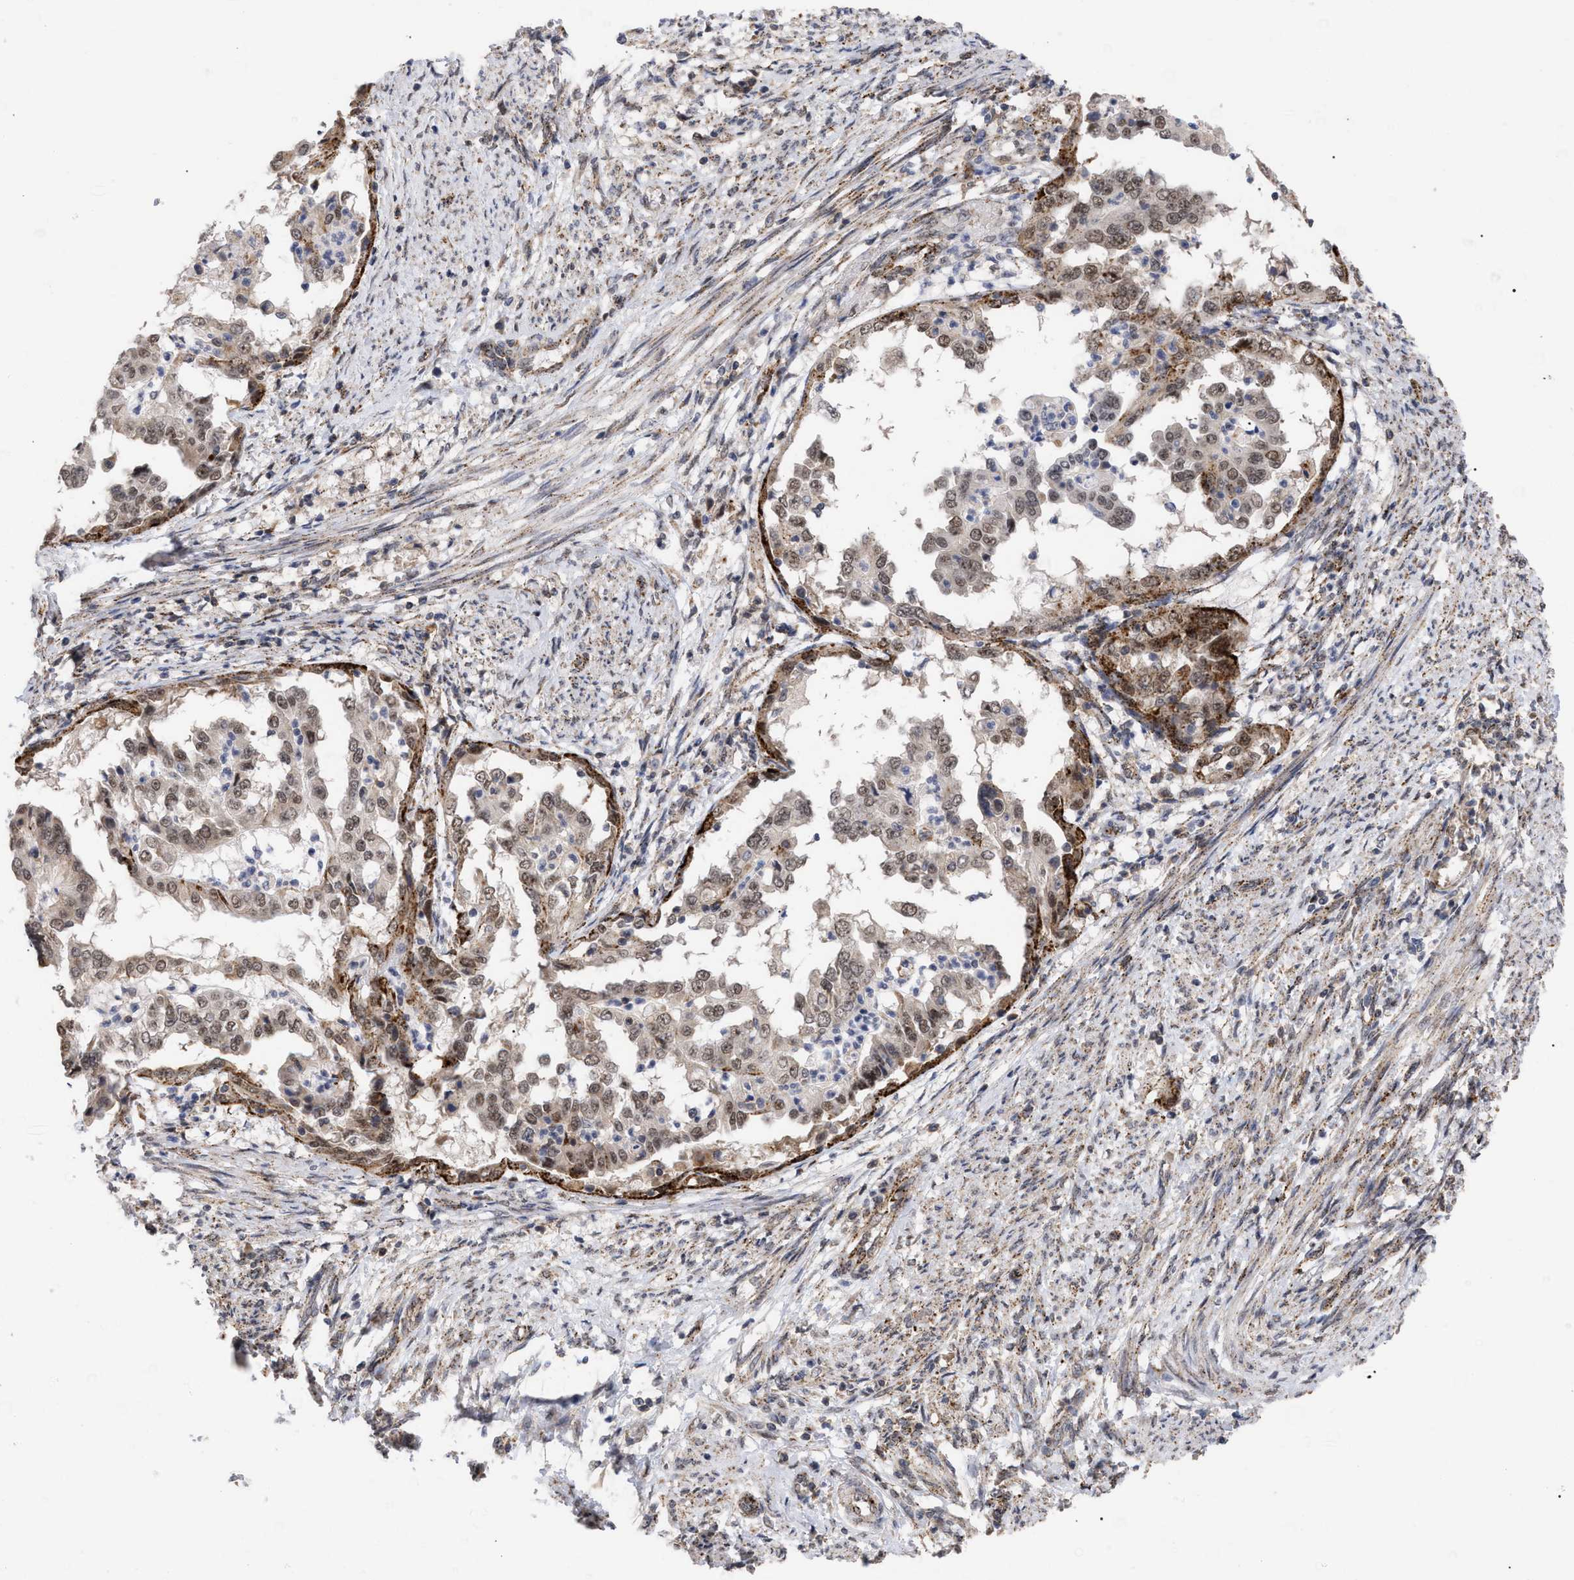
{"staining": {"intensity": "moderate", "quantity": ">75%", "location": "cytoplasmic/membranous,nuclear"}, "tissue": "endometrial cancer", "cell_type": "Tumor cells", "image_type": "cancer", "snomed": [{"axis": "morphology", "description": "Adenocarcinoma, NOS"}, {"axis": "topography", "description": "Endometrium"}], "caption": "Endometrial adenocarcinoma tissue displays moderate cytoplasmic/membranous and nuclear positivity in about >75% of tumor cells", "gene": "UPF1", "patient": {"sex": "female", "age": 85}}